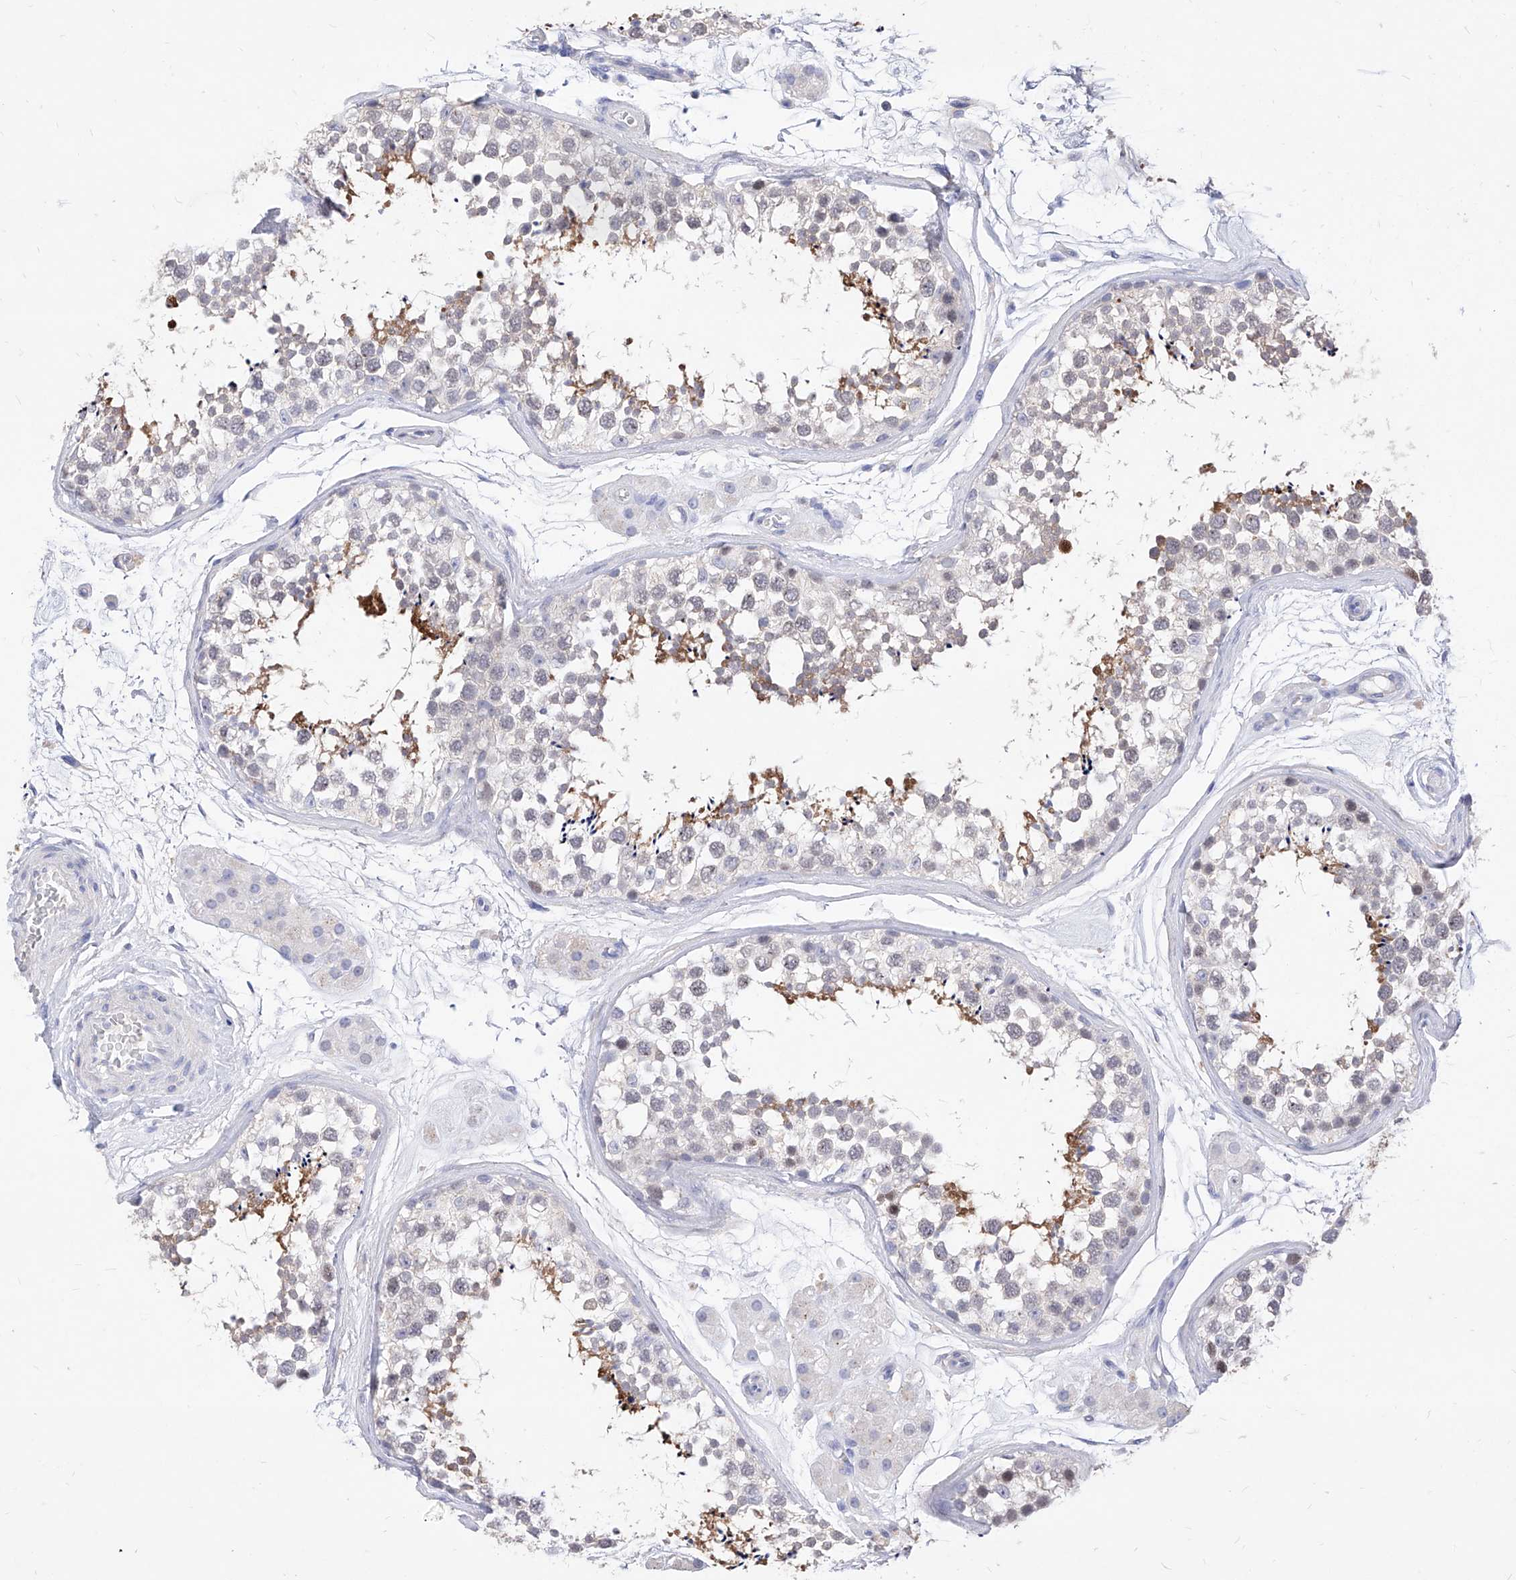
{"staining": {"intensity": "weak", "quantity": "<25%", "location": "cytoplasmic/membranous"}, "tissue": "testis", "cell_type": "Cells in seminiferous ducts", "image_type": "normal", "snomed": [{"axis": "morphology", "description": "Normal tissue, NOS"}, {"axis": "topography", "description": "Testis"}], "caption": "IHC image of benign testis stained for a protein (brown), which reveals no staining in cells in seminiferous ducts. (DAB (3,3'-diaminobenzidine) immunohistochemistry (IHC), high magnification).", "gene": "VAX1", "patient": {"sex": "male", "age": 56}}